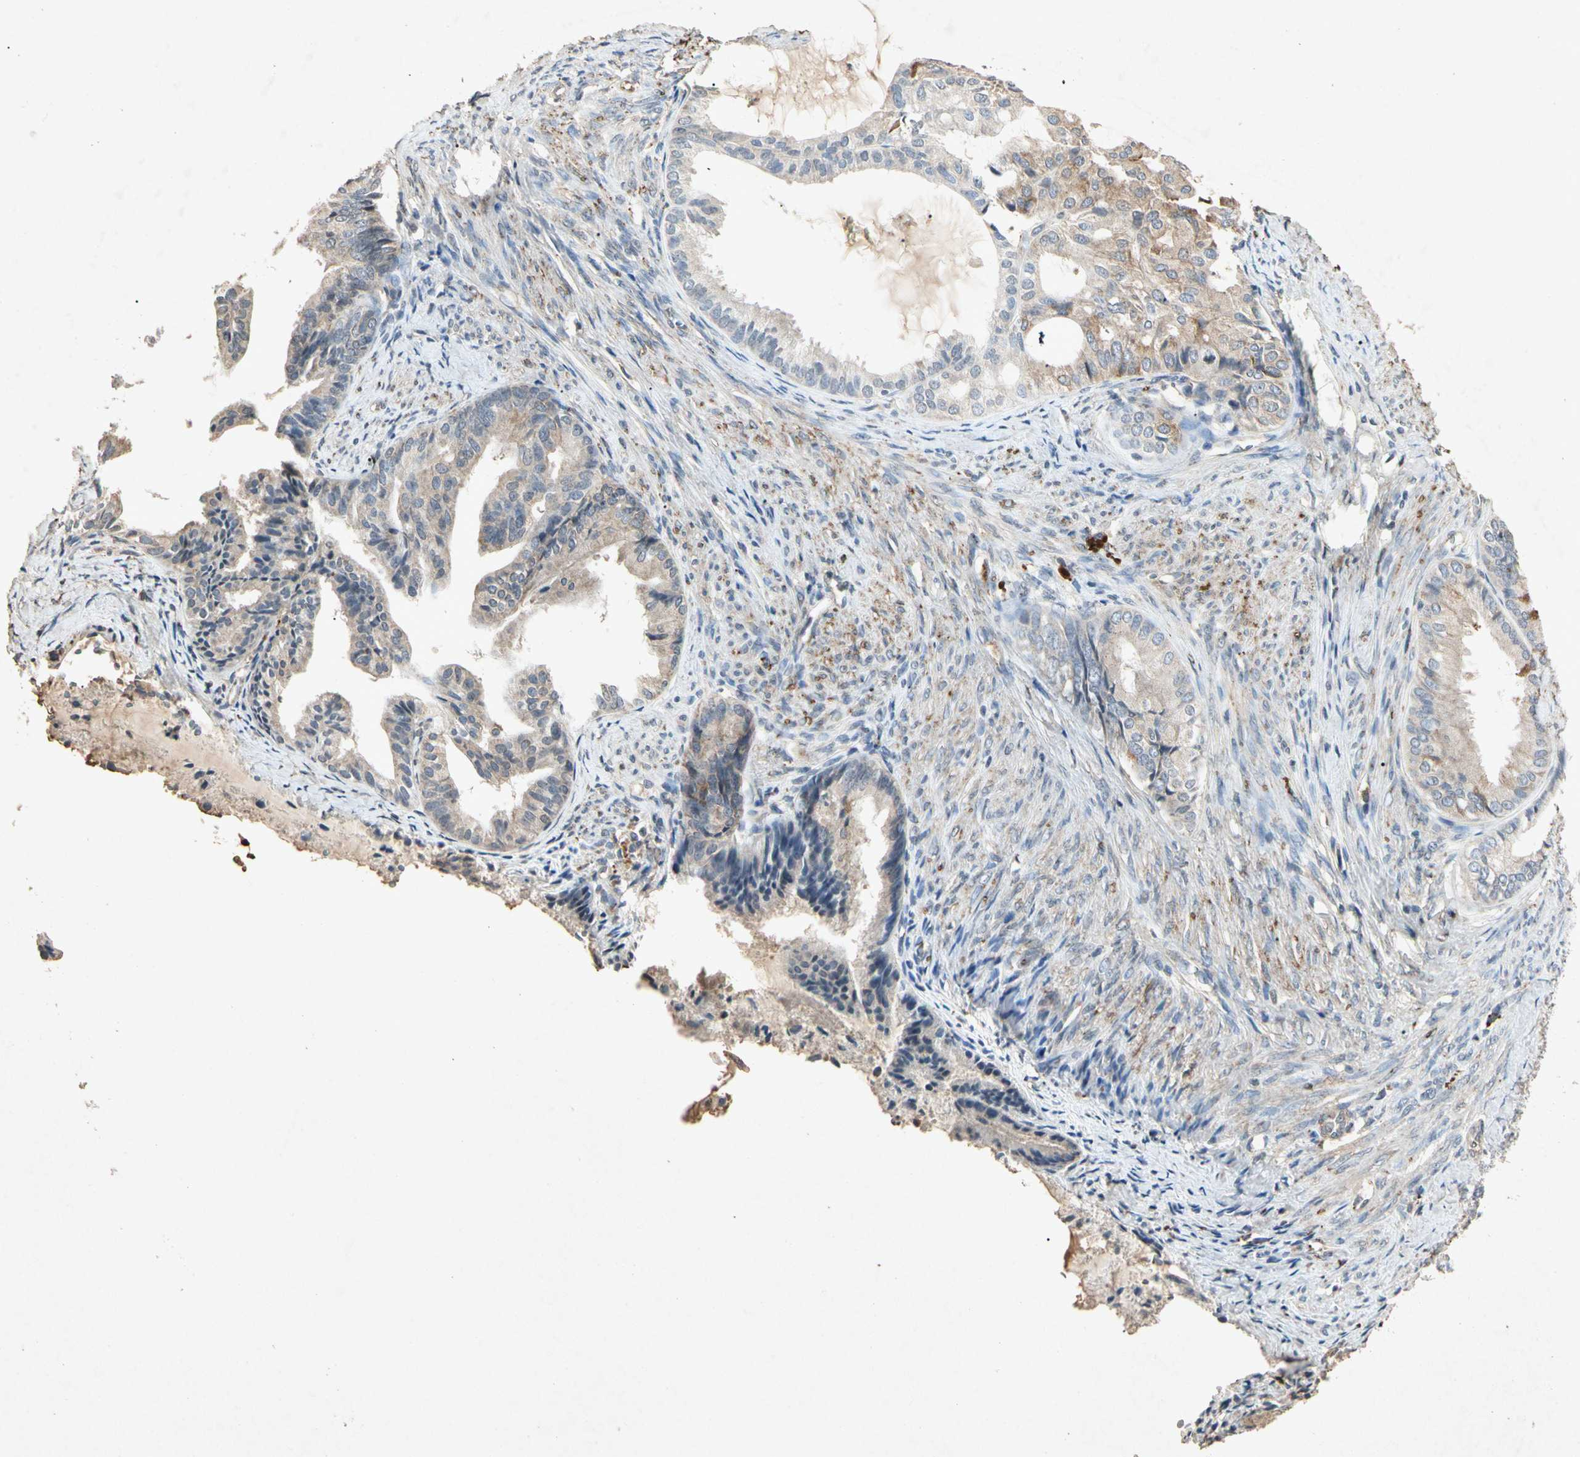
{"staining": {"intensity": "weak", "quantity": ">75%", "location": "cytoplasmic/membranous"}, "tissue": "endometrial cancer", "cell_type": "Tumor cells", "image_type": "cancer", "snomed": [{"axis": "morphology", "description": "Adenocarcinoma, NOS"}, {"axis": "topography", "description": "Endometrium"}], "caption": "Immunohistochemistry (IHC) of human endometrial cancer (adenocarcinoma) displays low levels of weak cytoplasmic/membranous expression in about >75% of tumor cells.", "gene": "MSRB1", "patient": {"sex": "female", "age": 86}}